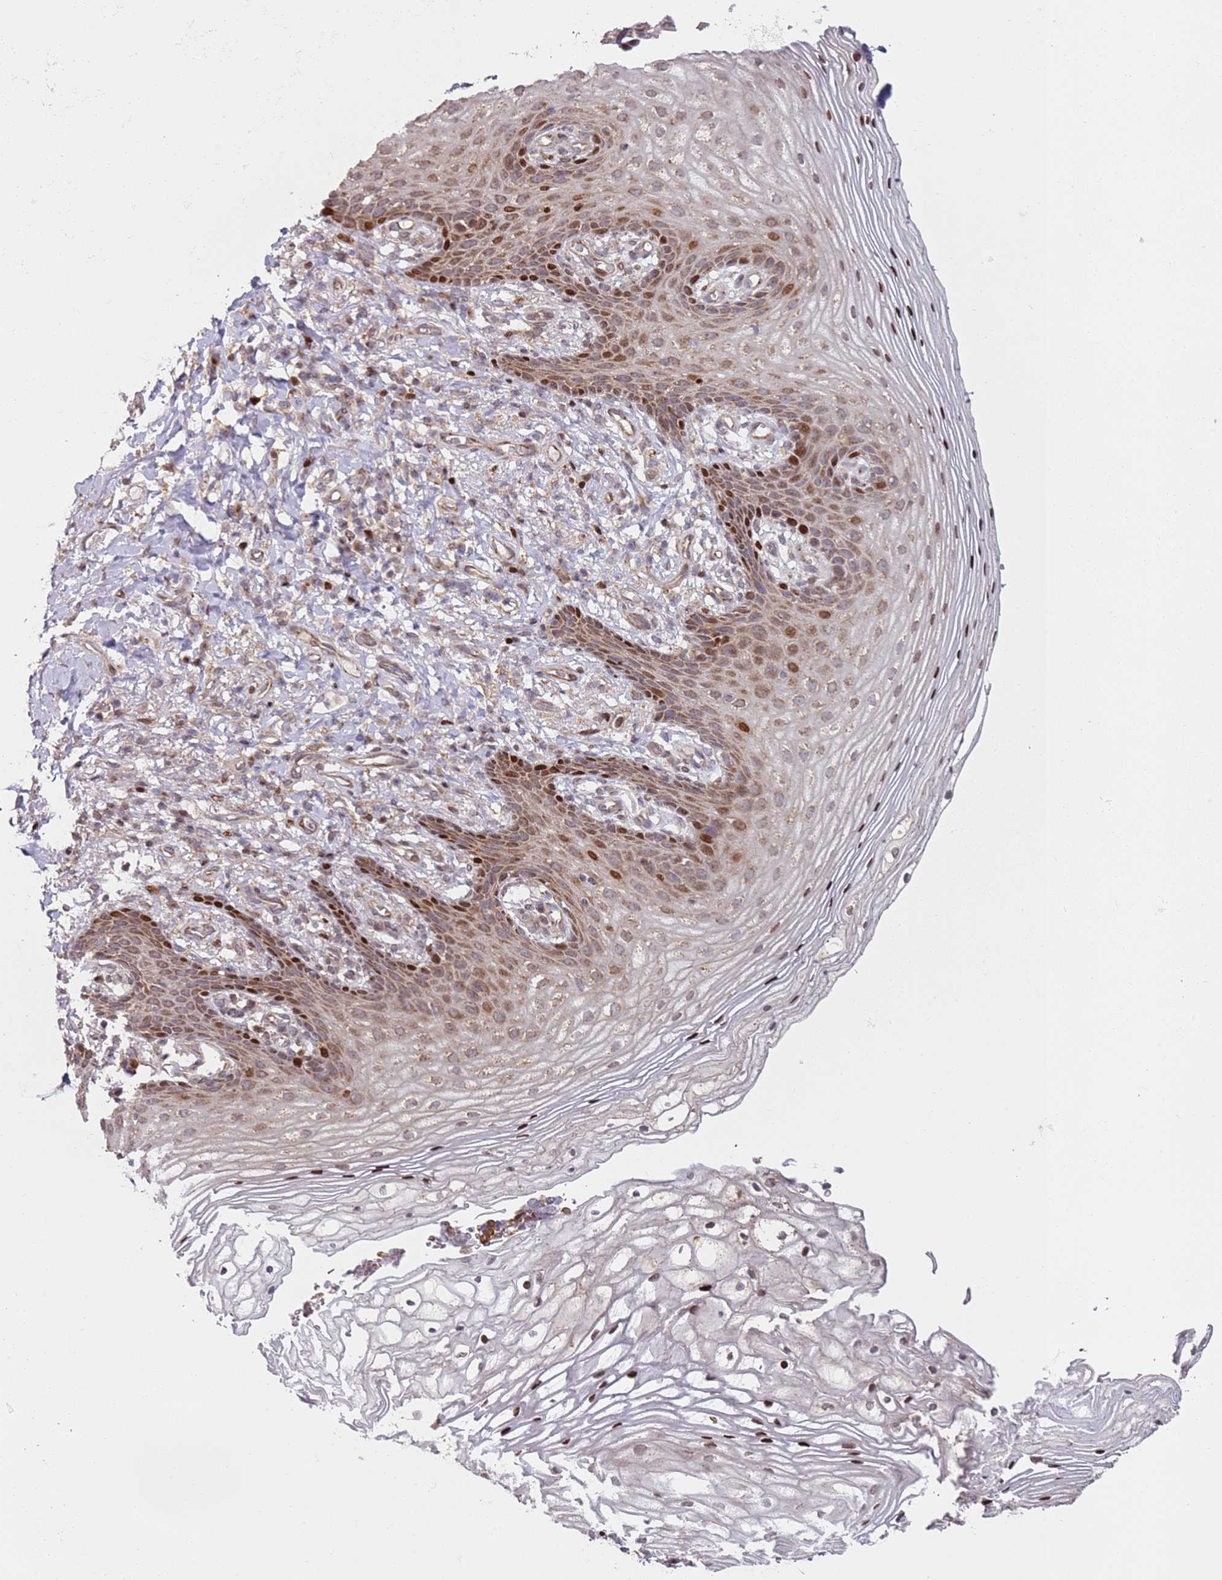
{"staining": {"intensity": "moderate", "quantity": ">75%", "location": "cytoplasmic/membranous,nuclear"}, "tissue": "vagina", "cell_type": "Squamous epithelial cells", "image_type": "normal", "snomed": [{"axis": "morphology", "description": "Normal tissue, NOS"}, {"axis": "topography", "description": "Vagina"}], "caption": "Immunohistochemistry photomicrograph of benign vagina: human vagina stained using immunohistochemistry (IHC) reveals medium levels of moderate protein expression localized specifically in the cytoplasmic/membranous,nuclear of squamous epithelial cells, appearing as a cytoplasmic/membranous,nuclear brown color.", "gene": "HNRNPLL", "patient": {"sex": "female", "age": 60}}